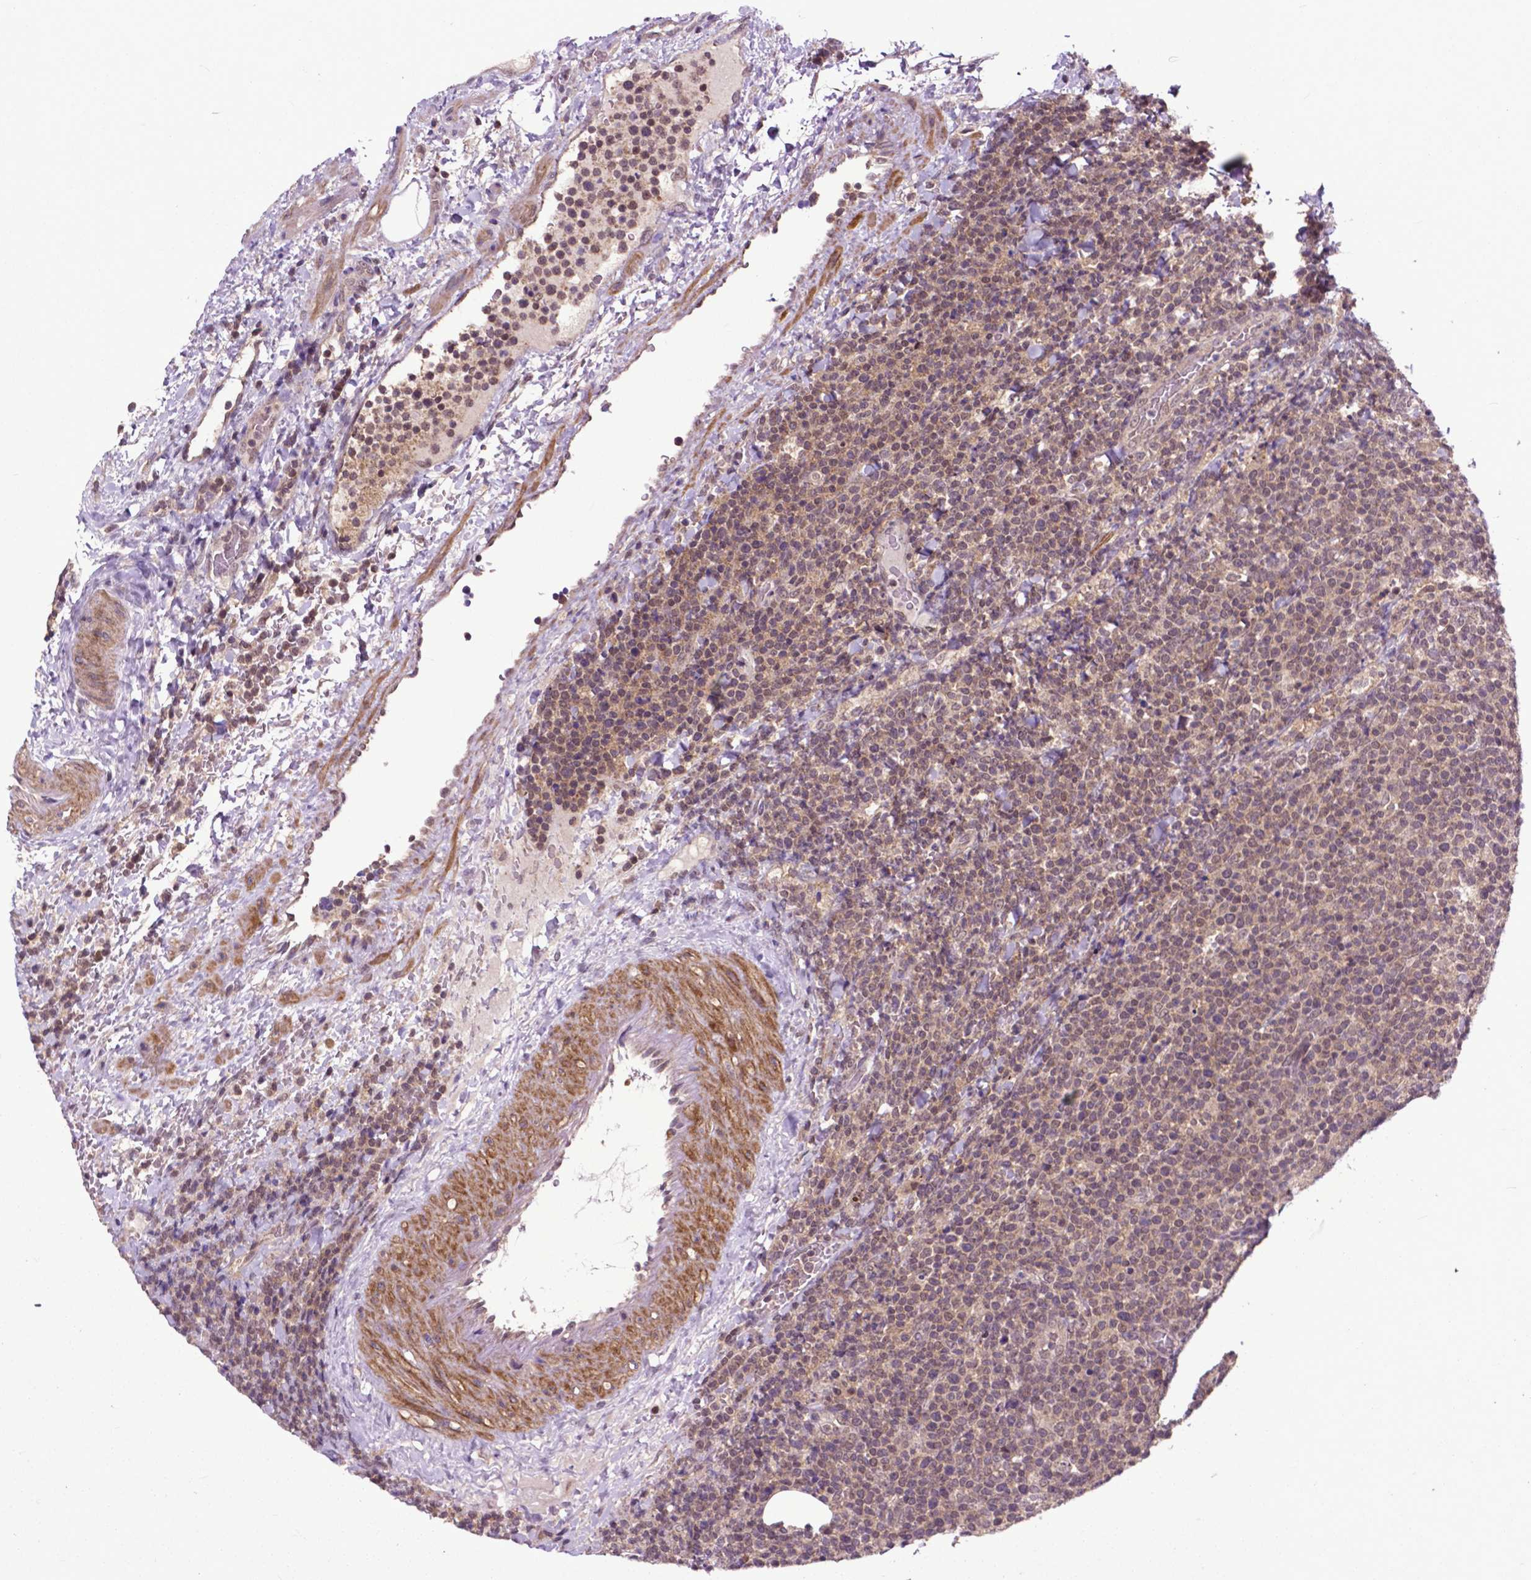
{"staining": {"intensity": "weak", "quantity": ">75%", "location": "cytoplasmic/membranous,nuclear"}, "tissue": "lymphoma", "cell_type": "Tumor cells", "image_type": "cancer", "snomed": [{"axis": "morphology", "description": "Malignant lymphoma, non-Hodgkin's type, High grade"}, {"axis": "topography", "description": "Lymph node"}], "caption": "A low amount of weak cytoplasmic/membranous and nuclear staining is identified in approximately >75% of tumor cells in high-grade malignant lymphoma, non-Hodgkin's type tissue. (DAB (3,3'-diaminobenzidine) = brown stain, brightfield microscopy at high magnification).", "gene": "OTUB1", "patient": {"sex": "male", "age": 61}}